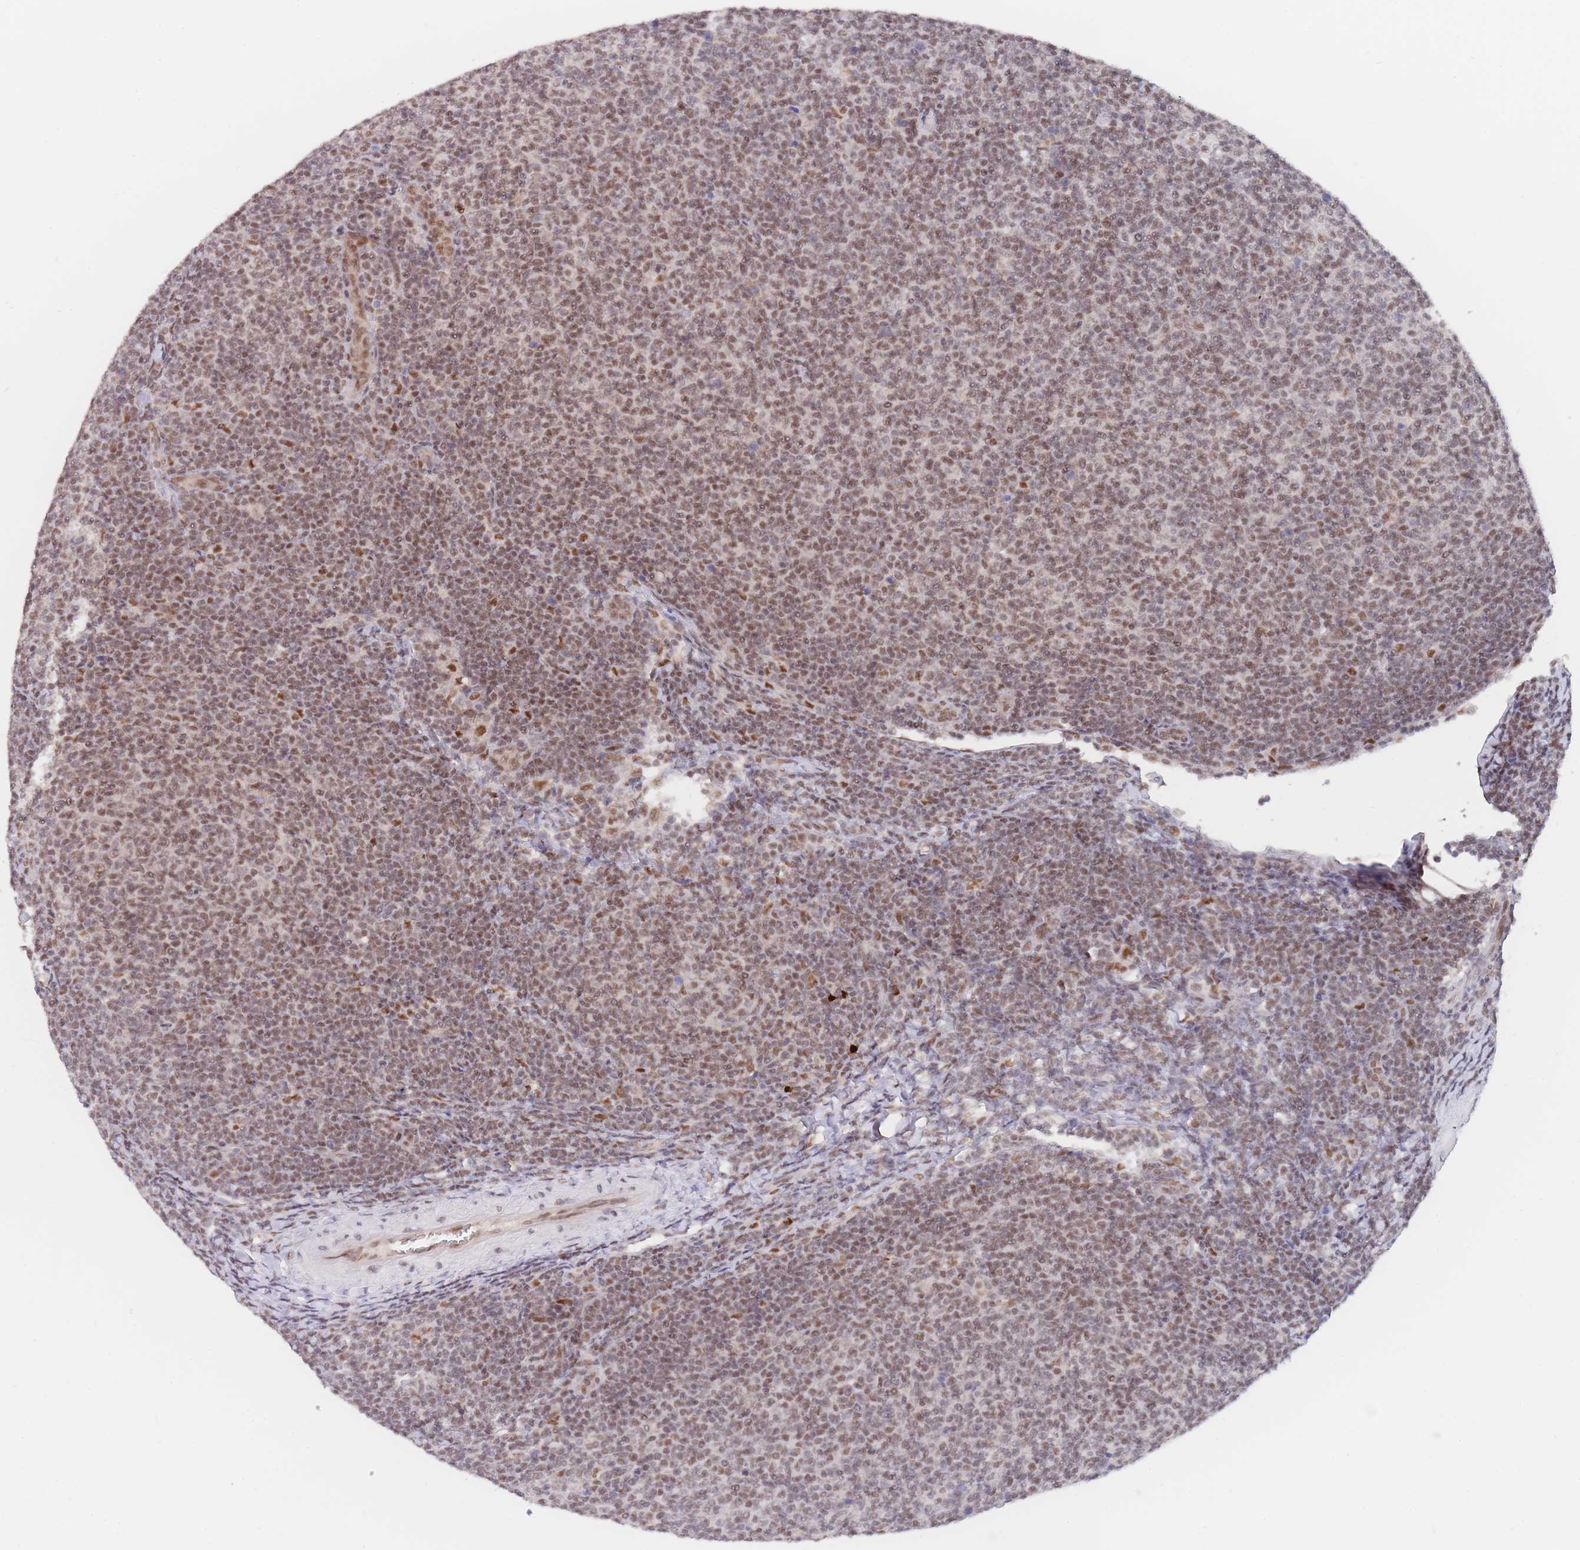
{"staining": {"intensity": "moderate", "quantity": ">75%", "location": "nuclear"}, "tissue": "lymphoma", "cell_type": "Tumor cells", "image_type": "cancer", "snomed": [{"axis": "morphology", "description": "Malignant lymphoma, non-Hodgkin's type, Low grade"}, {"axis": "topography", "description": "Lymph node"}], "caption": "This is a photomicrograph of IHC staining of malignant lymphoma, non-Hodgkin's type (low-grade), which shows moderate staining in the nuclear of tumor cells.", "gene": "SMAD9", "patient": {"sex": "male", "age": 66}}